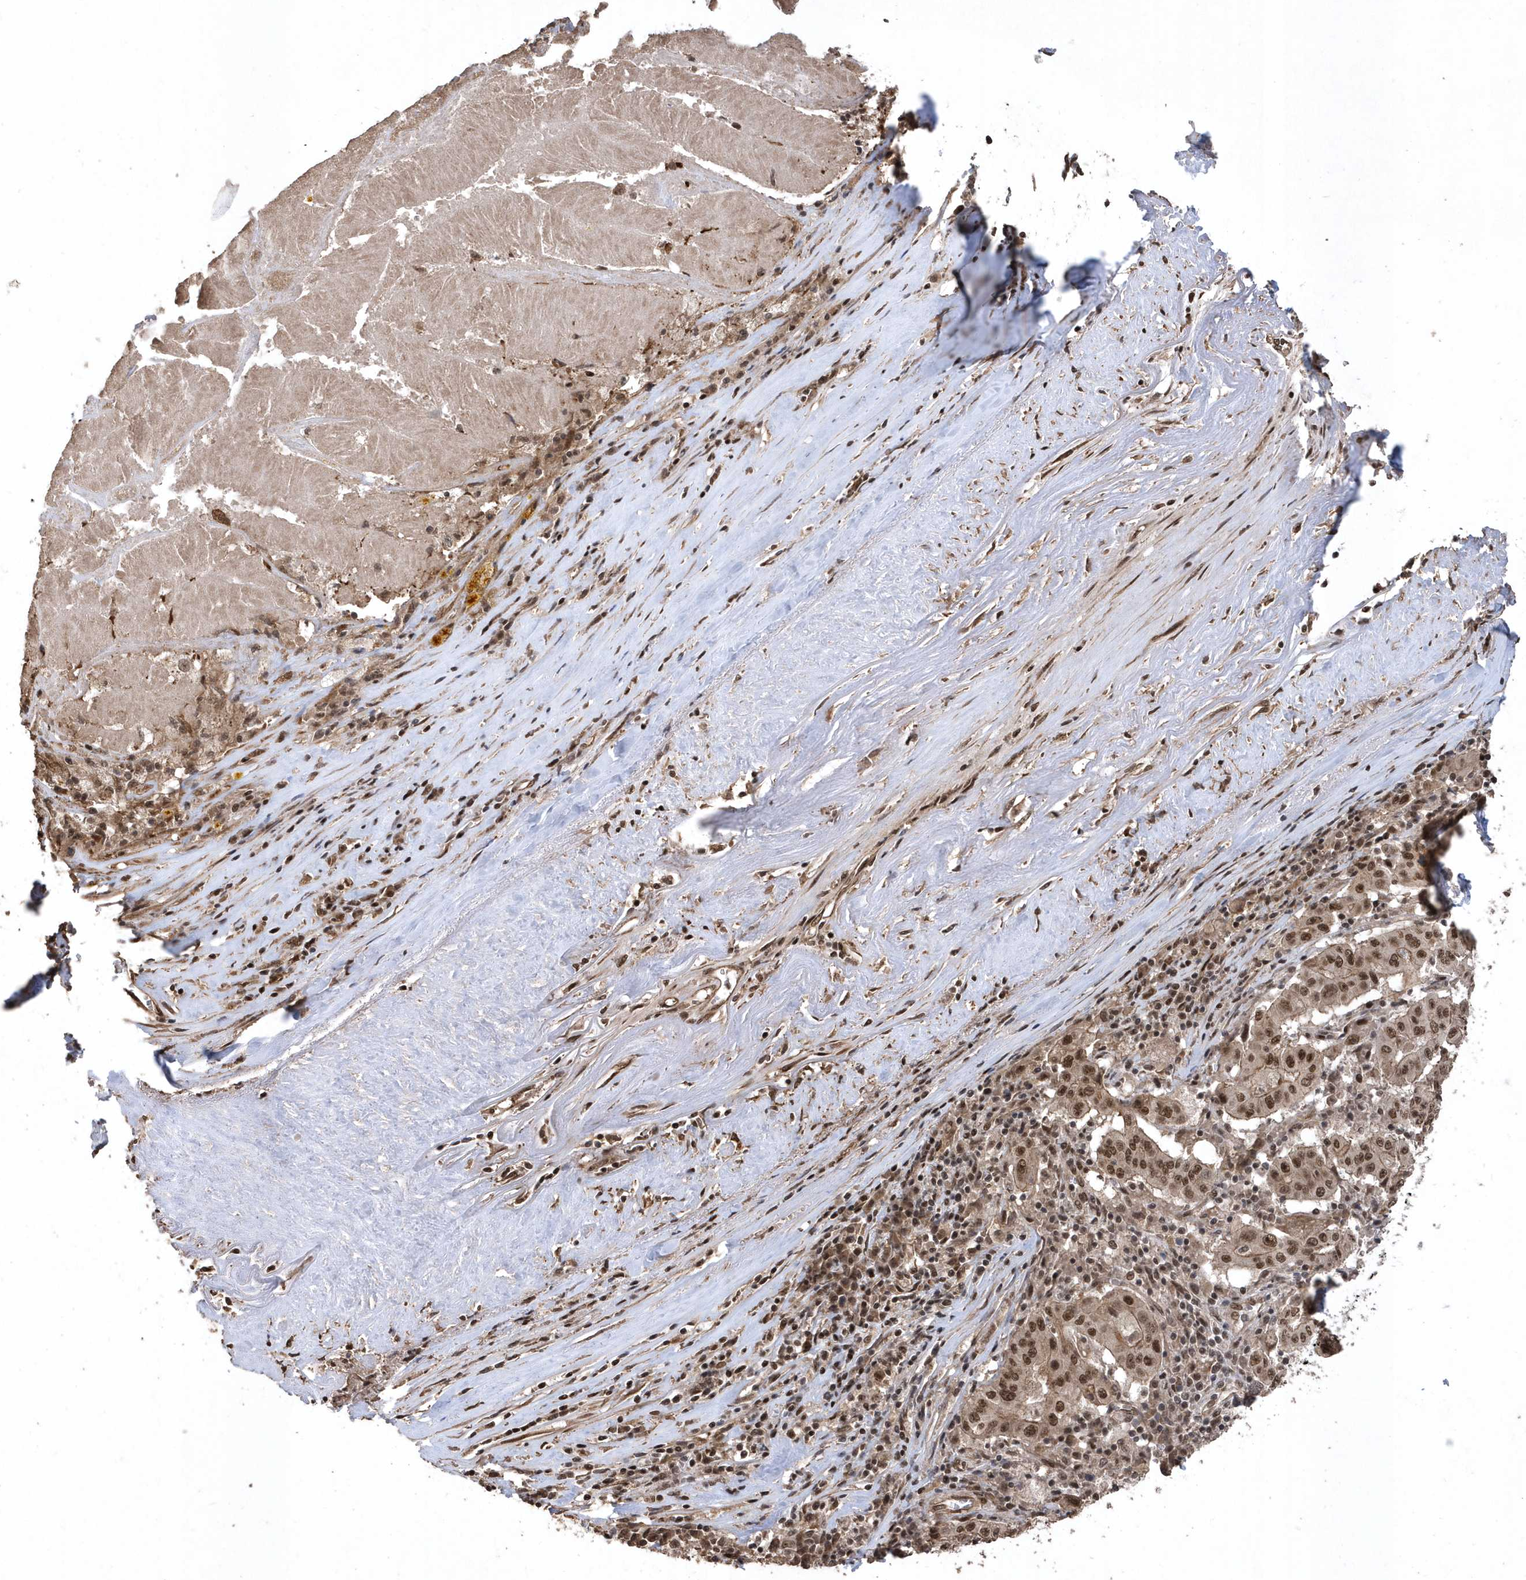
{"staining": {"intensity": "moderate", "quantity": ">75%", "location": "cytoplasmic/membranous,nuclear"}, "tissue": "pancreatic cancer", "cell_type": "Tumor cells", "image_type": "cancer", "snomed": [{"axis": "morphology", "description": "Adenocarcinoma, NOS"}, {"axis": "topography", "description": "Pancreas"}], "caption": "Adenocarcinoma (pancreatic) stained with DAB immunohistochemistry reveals medium levels of moderate cytoplasmic/membranous and nuclear expression in about >75% of tumor cells. The protein is shown in brown color, while the nuclei are stained blue.", "gene": "INTS12", "patient": {"sex": "male", "age": 63}}